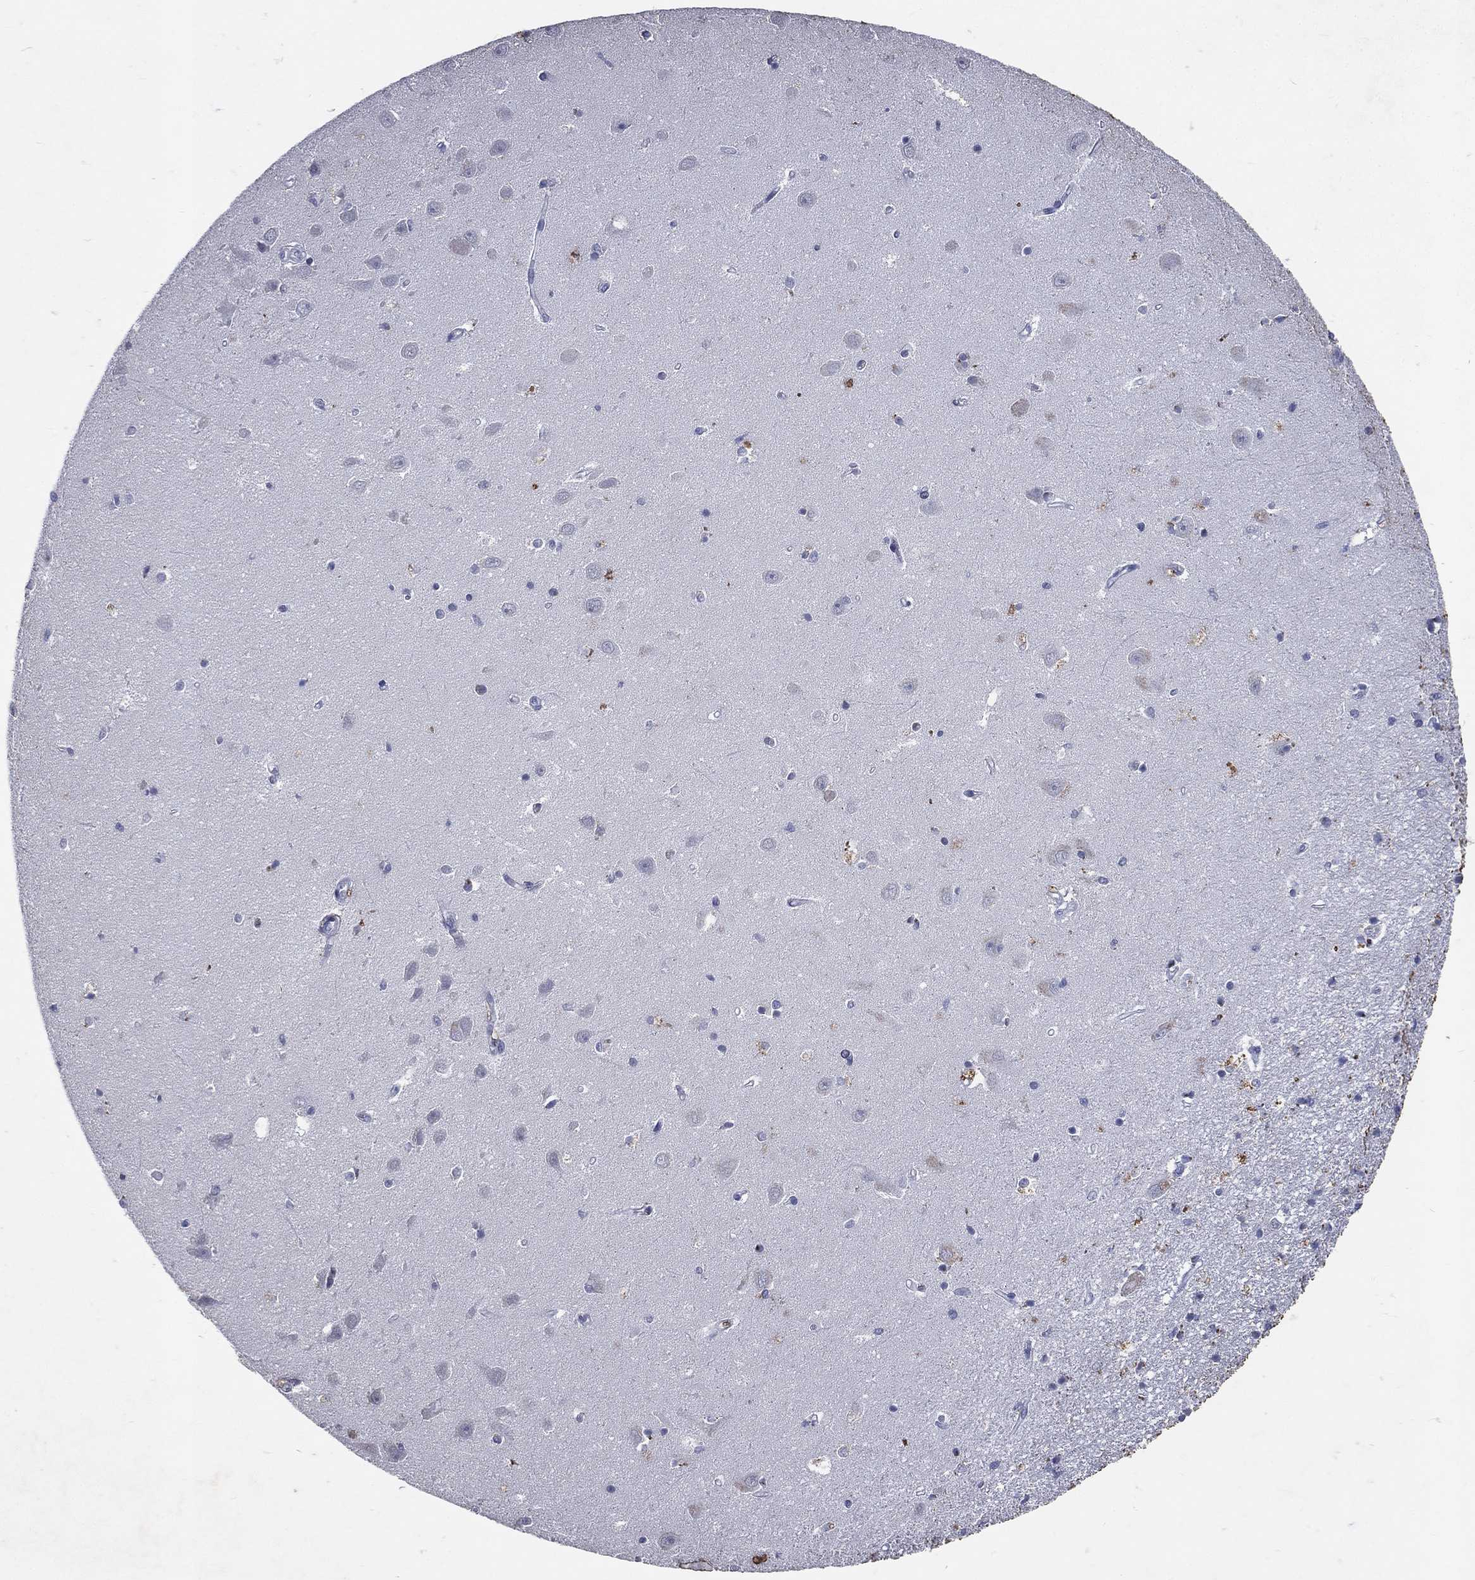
{"staining": {"intensity": "negative", "quantity": "none", "location": "none"}, "tissue": "hippocampus", "cell_type": "Glial cells", "image_type": "normal", "snomed": [{"axis": "morphology", "description": "Normal tissue, NOS"}, {"axis": "topography", "description": "Hippocampus"}], "caption": "An image of human hippocampus is negative for staining in glial cells. (DAB (3,3'-diaminobenzidine) IHC visualized using brightfield microscopy, high magnification).", "gene": "SLC34A2", "patient": {"sex": "female", "age": 64}}